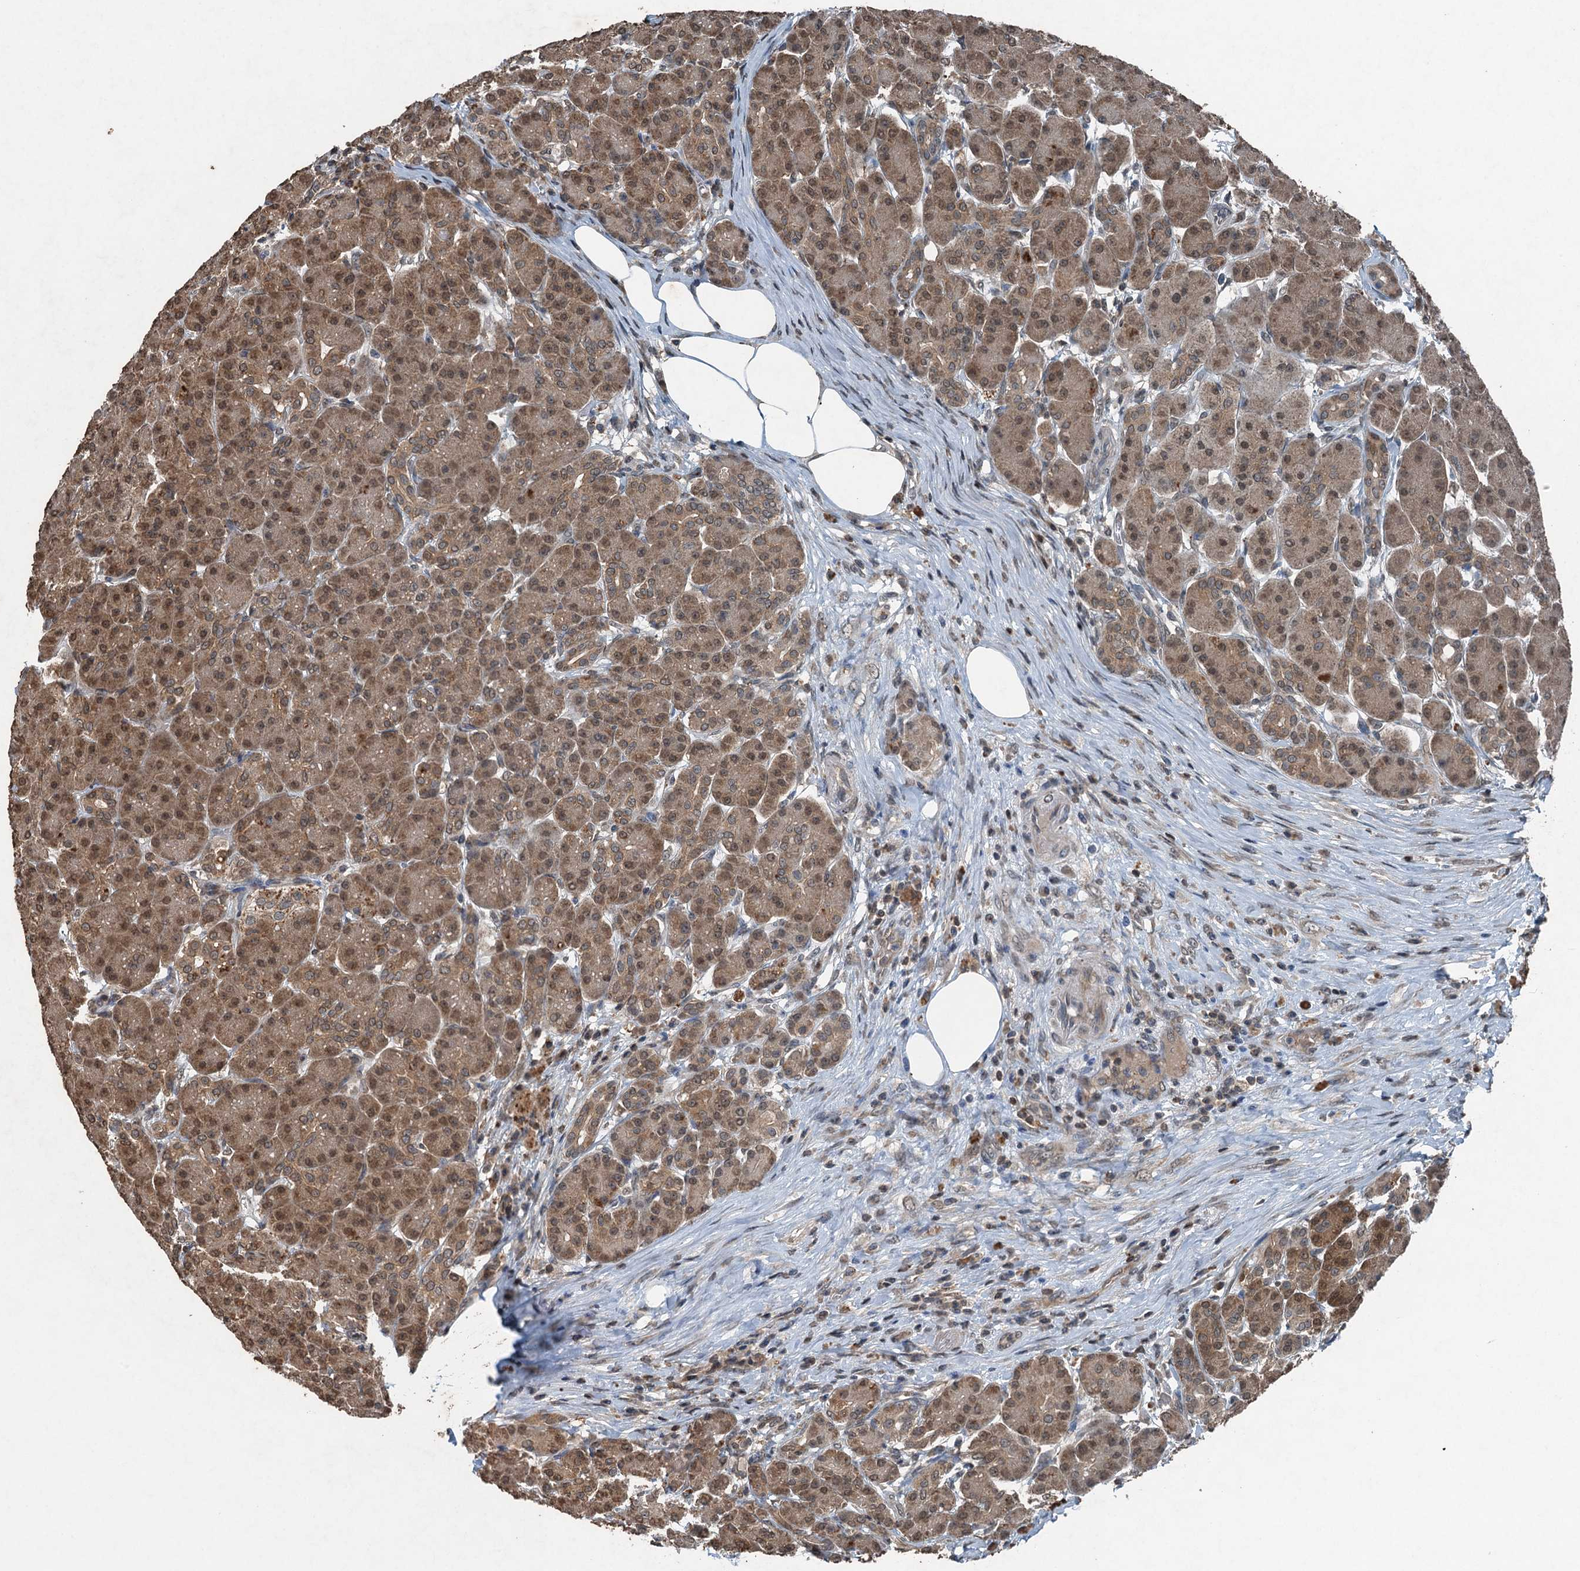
{"staining": {"intensity": "moderate", "quantity": ">75%", "location": "cytoplasmic/membranous,nuclear"}, "tissue": "pancreas", "cell_type": "Exocrine glandular cells", "image_type": "normal", "snomed": [{"axis": "morphology", "description": "Normal tissue, NOS"}, {"axis": "topography", "description": "Pancreas"}], "caption": "High-magnification brightfield microscopy of benign pancreas stained with DAB (brown) and counterstained with hematoxylin (blue). exocrine glandular cells exhibit moderate cytoplasmic/membranous,nuclear expression is appreciated in approximately>75% of cells.", "gene": "TCTN1", "patient": {"sex": "male", "age": 63}}